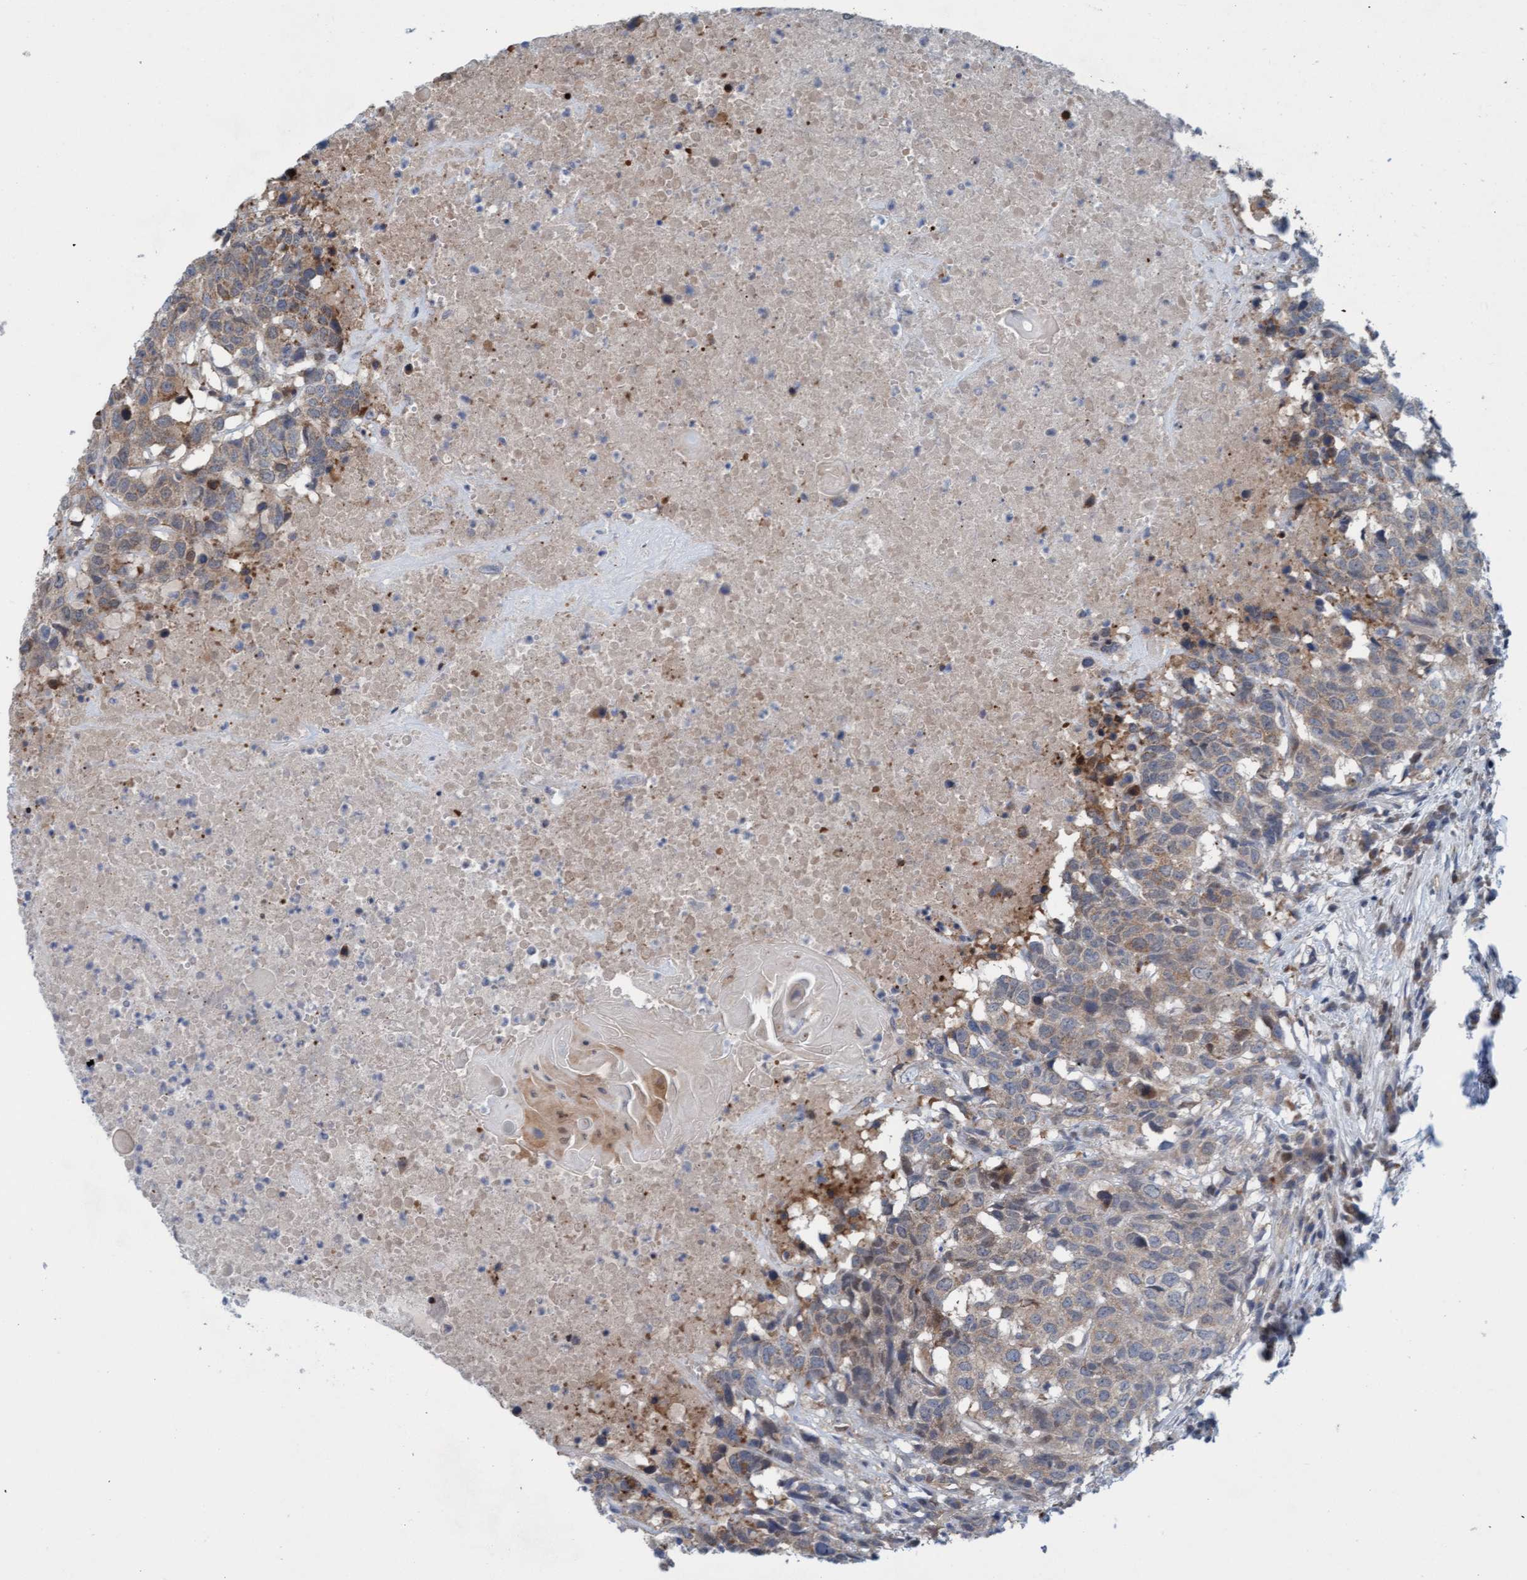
{"staining": {"intensity": "weak", "quantity": "25%-75%", "location": "cytoplasmic/membranous"}, "tissue": "head and neck cancer", "cell_type": "Tumor cells", "image_type": "cancer", "snomed": [{"axis": "morphology", "description": "Squamous cell carcinoma, NOS"}, {"axis": "topography", "description": "Head-Neck"}], "caption": "Squamous cell carcinoma (head and neck) tissue demonstrates weak cytoplasmic/membranous staining in approximately 25%-75% of tumor cells, visualized by immunohistochemistry.", "gene": "KLHL25", "patient": {"sex": "male", "age": 66}}